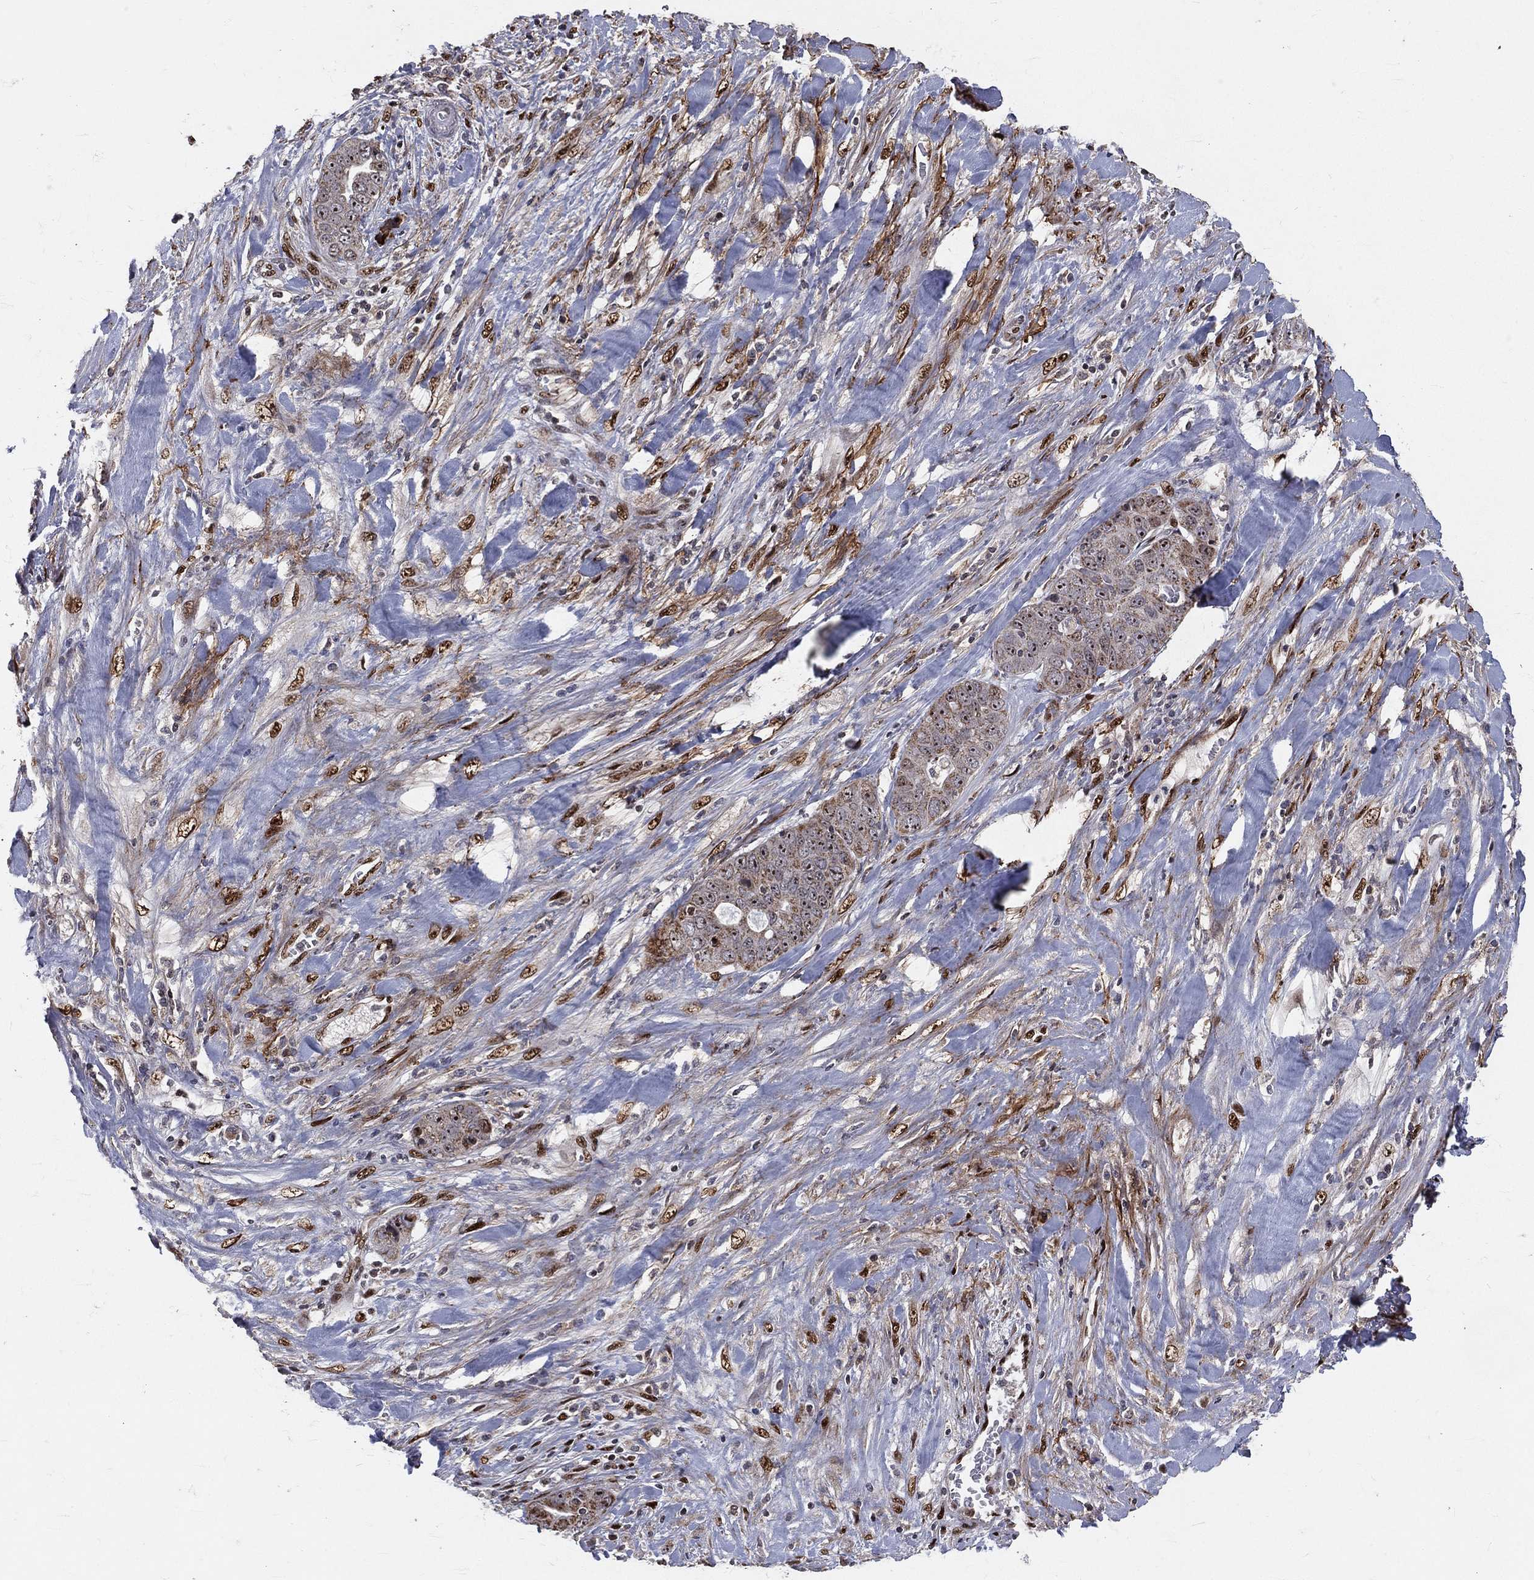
{"staining": {"intensity": "moderate", "quantity": "25%-75%", "location": "cytoplasmic/membranous,nuclear"}, "tissue": "liver cancer", "cell_type": "Tumor cells", "image_type": "cancer", "snomed": [{"axis": "morphology", "description": "Cholangiocarcinoma"}, {"axis": "topography", "description": "Liver"}], "caption": "IHC micrograph of neoplastic tissue: liver cancer (cholangiocarcinoma) stained using IHC demonstrates medium levels of moderate protein expression localized specifically in the cytoplasmic/membranous and nuclear of tumor cells, appearing as a cytoplasmic/membranous and nuclear brown color.", "gene": "ZEB1", "patient": {"sex": "female", "age": 52}}